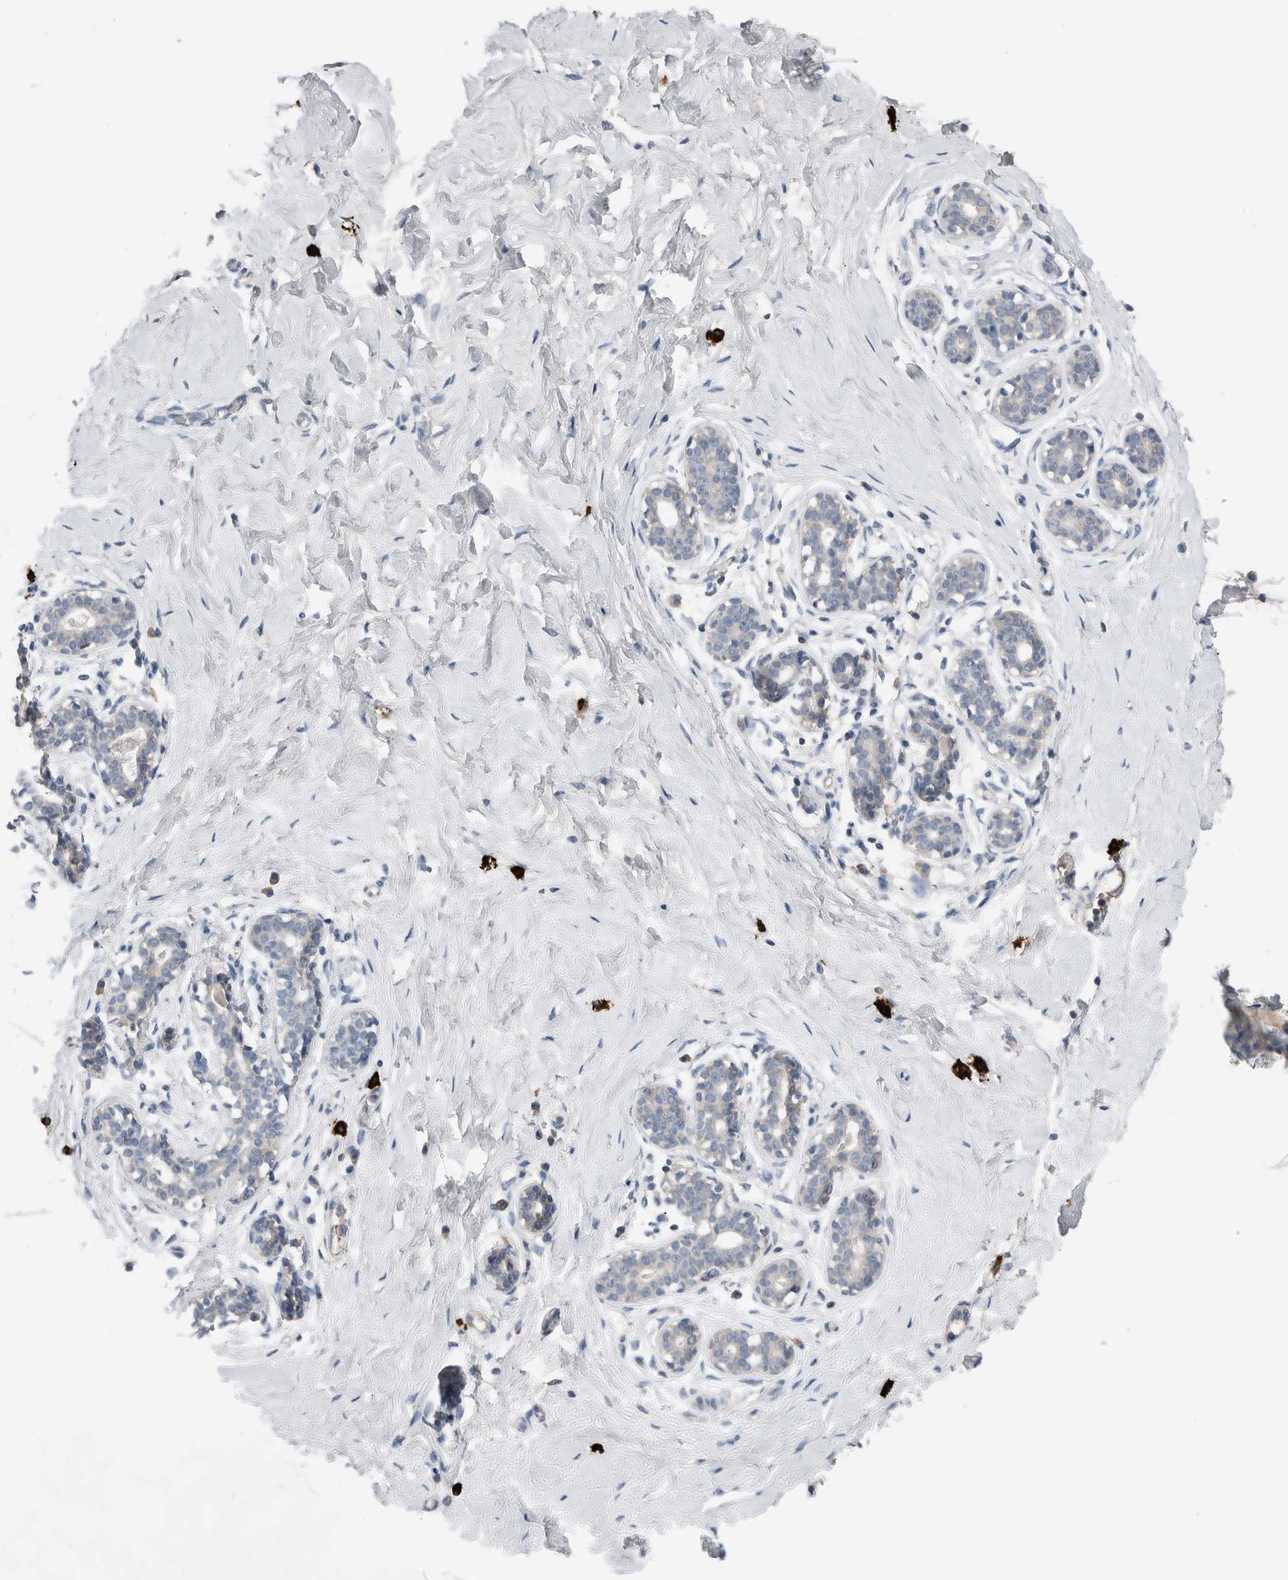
{"staining": {"intensity": "negative", "quantity": "none", "location": "none"}, "tissue": "breast", "cell_type": "Adipocytes", "image_type": "normal", "snomed": [{"axis": "morphology", "description": "Normal tissue, NOS"}, {"axis": "topography", "description": "Breast"}], "caption": "Micrograph shows no significant protein staining in adipocytes of benign breast.", "gene": "CRNN", "patient": {"sex": "female", "age": 23}}